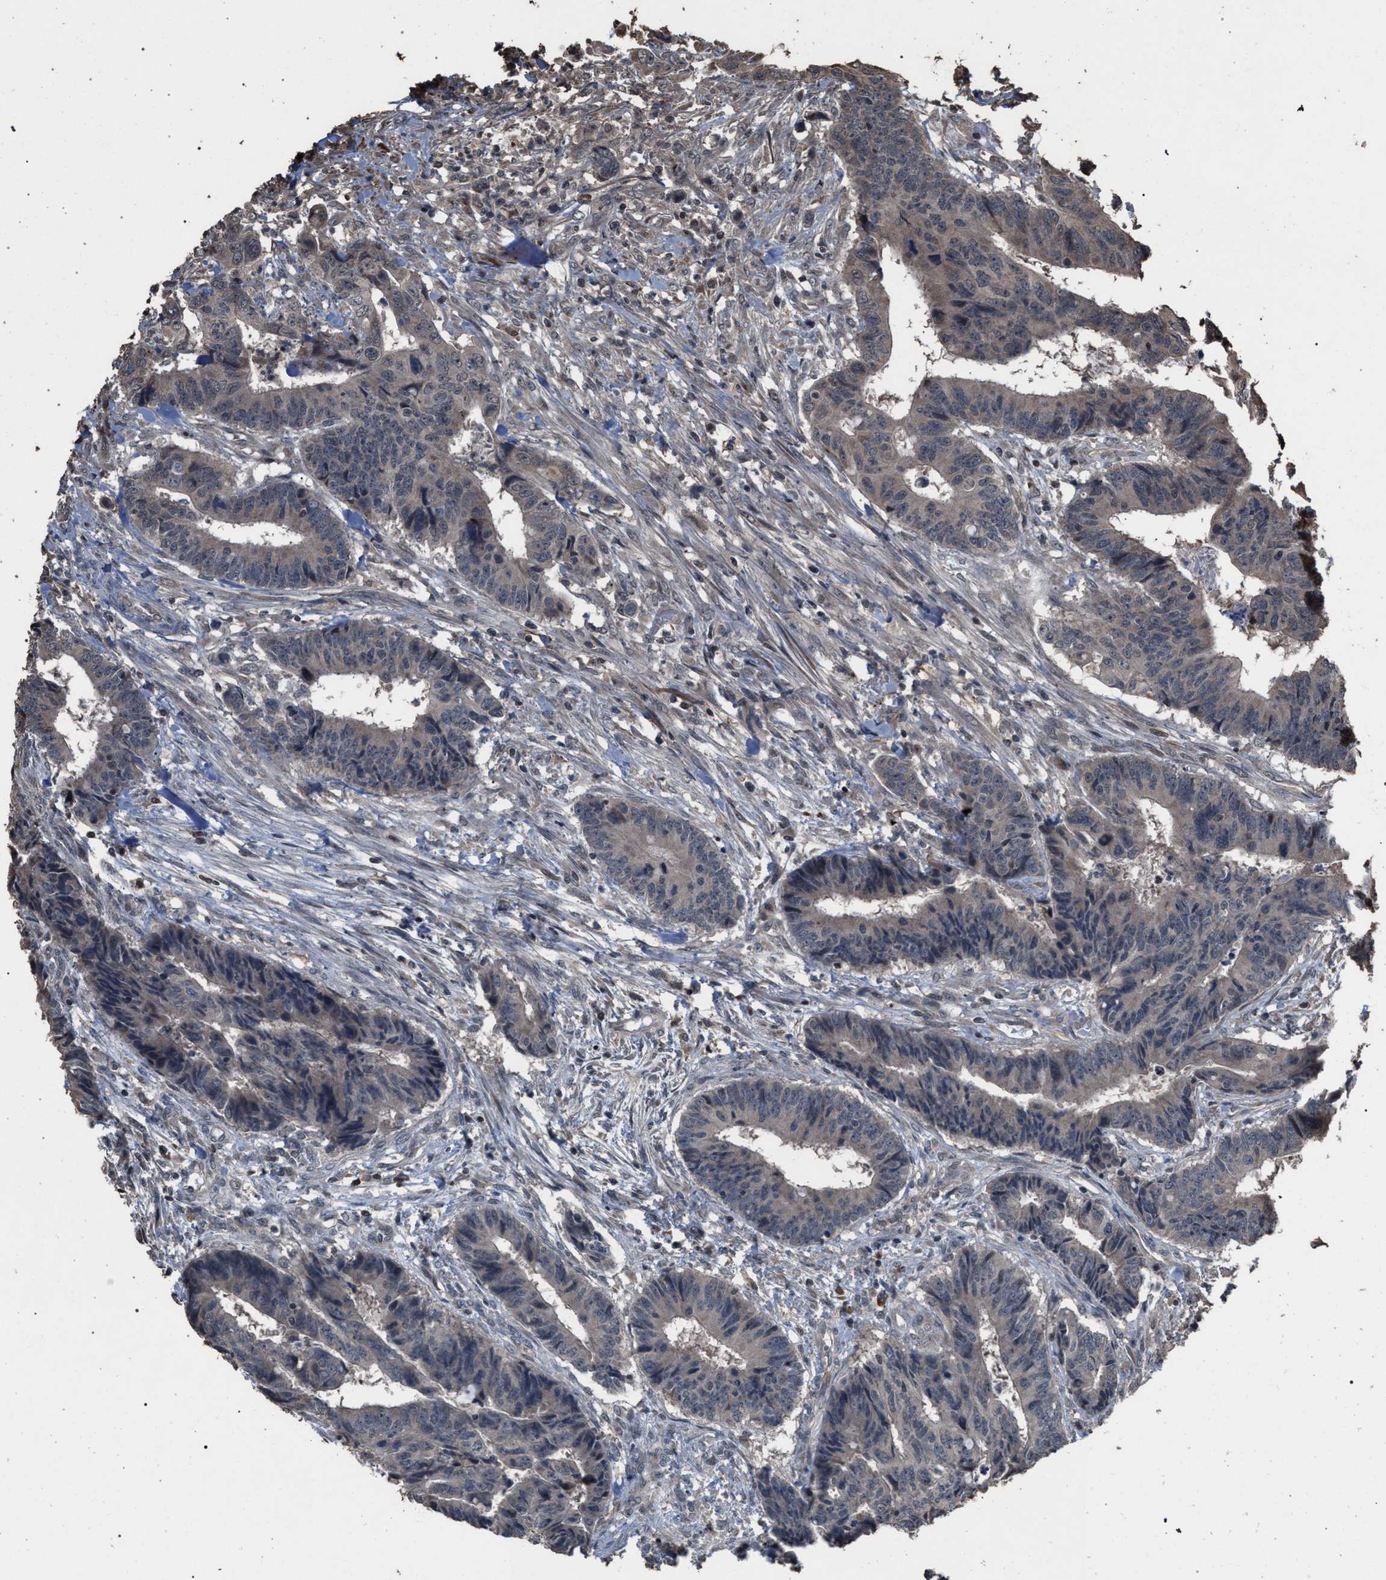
{"staining": {"intensity": "weak", "quantity": "<25%", "location": "cytoplasmic/membranous"}, "tissue": "colorectal cancer", "cell_type": "Tumor cells", "image_type": "cancer", "snomed": [{"axis": "morphology", "description": "Adenocarcinoma, NOS"}, {"axis": "topography", "description": "Rectum"}], "caption": "The immunohistochemistry (IHC) image has no significant positivity in tumor cells of colorectal cancer (adenocarcinoma) tissue. The staining was performed using DAB (3,3'-diaminobenzidine) to visualize the protein expression in brown, while the nuclei were stained in blue with hematoxylin (Magnification: 20x).", "gene": "NAA35", "patient": {"sex": "male", "age": 84}}